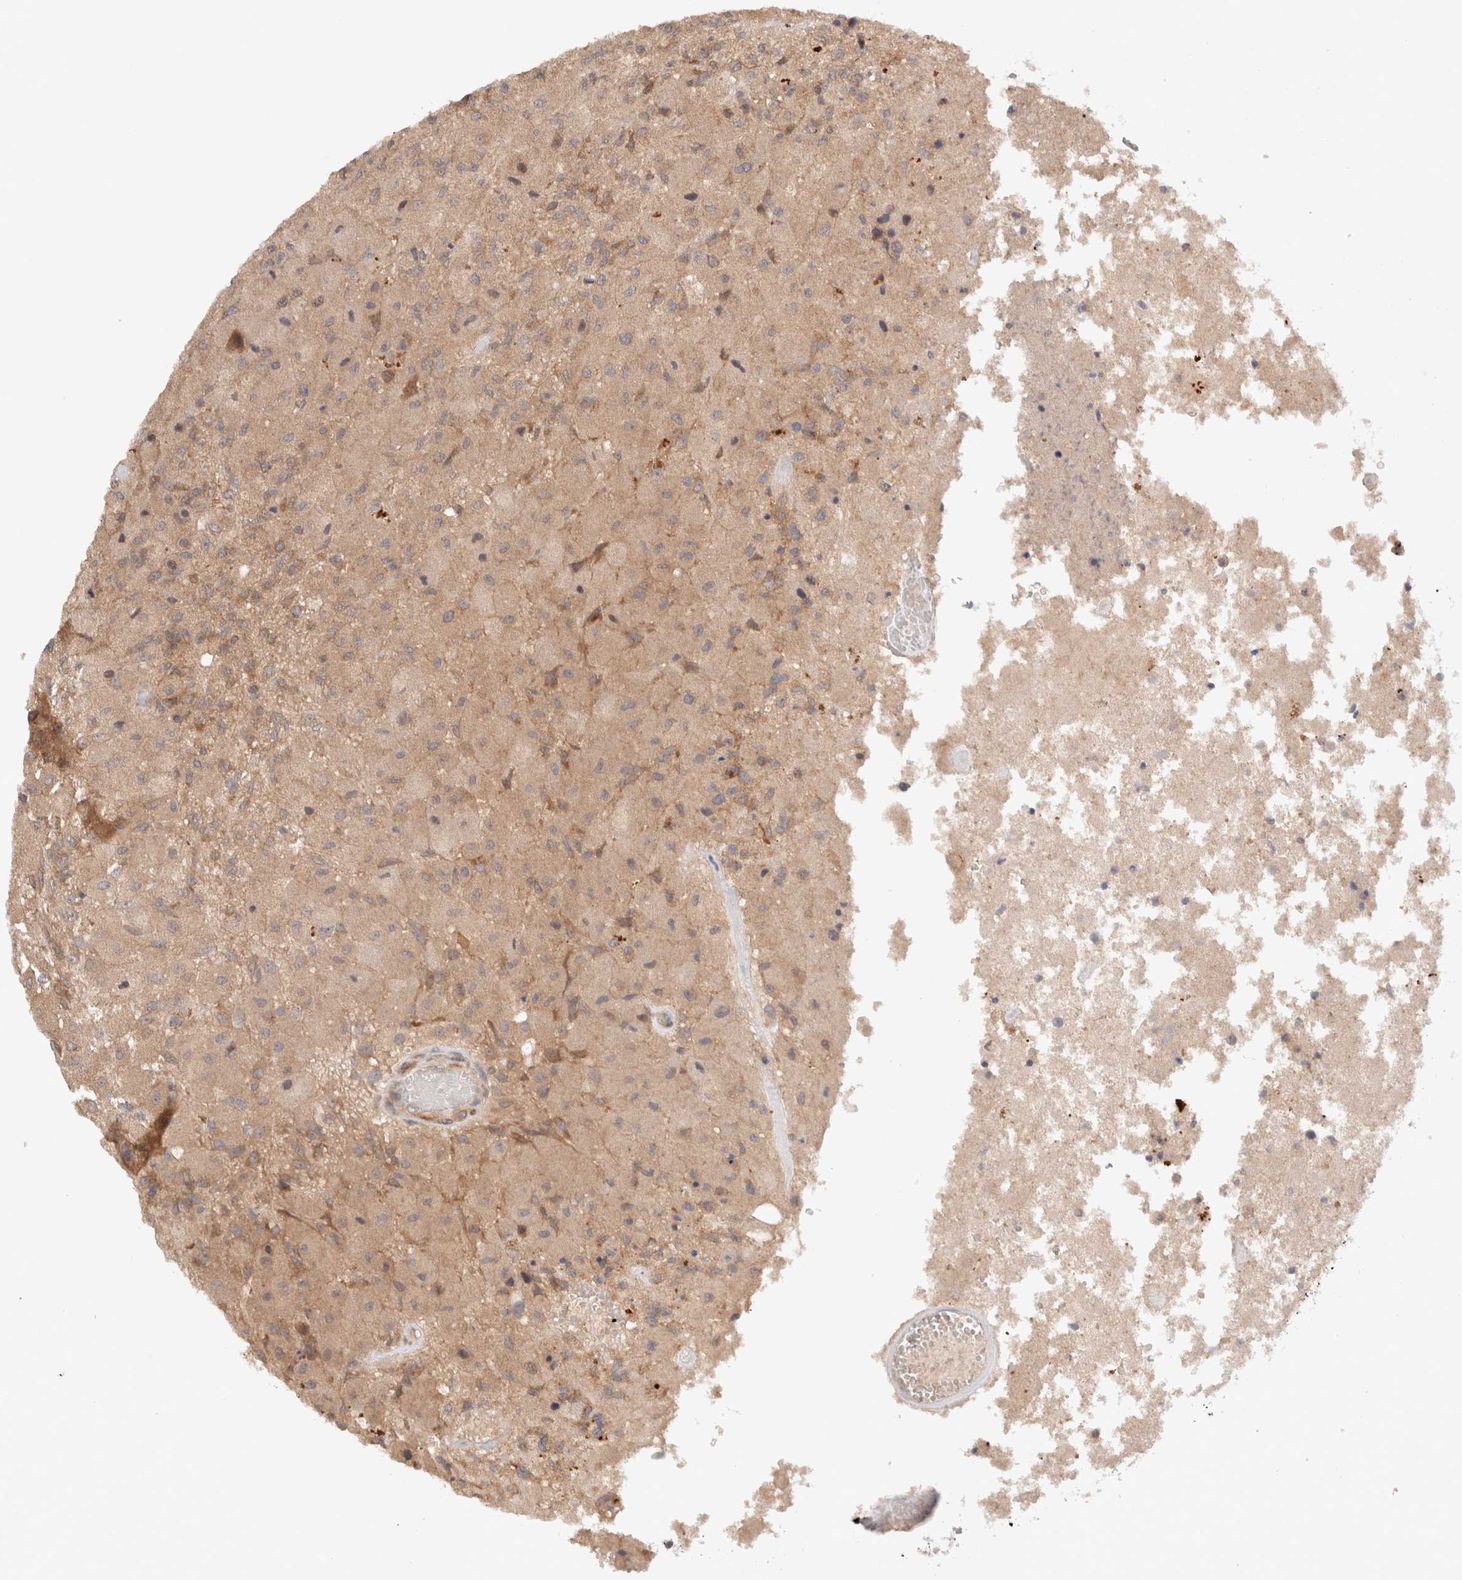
{"staining": {"intensity": "moderate", "quantity": "<25%", "location": "cytoplasmic/membranous"}, "tissue": "glioma", "cell_type": "Tumor cells", "image_type": "cancer", "snomed": [{"axis": "morphology", "description": "Normal tissue, NOS"}, {"axis": "morphology", "description": "Glioma, malignant, High grade"}, {"axis": "topography", "description": "Cerebral cortex"}], "caption": "Moderate cytoplasmic/membranous staining for a protein is seen in about <25% of tumor cells of glioma using IHC.", "gene": "KLHL20", "patient": {"sex": "male", "age": 77}}